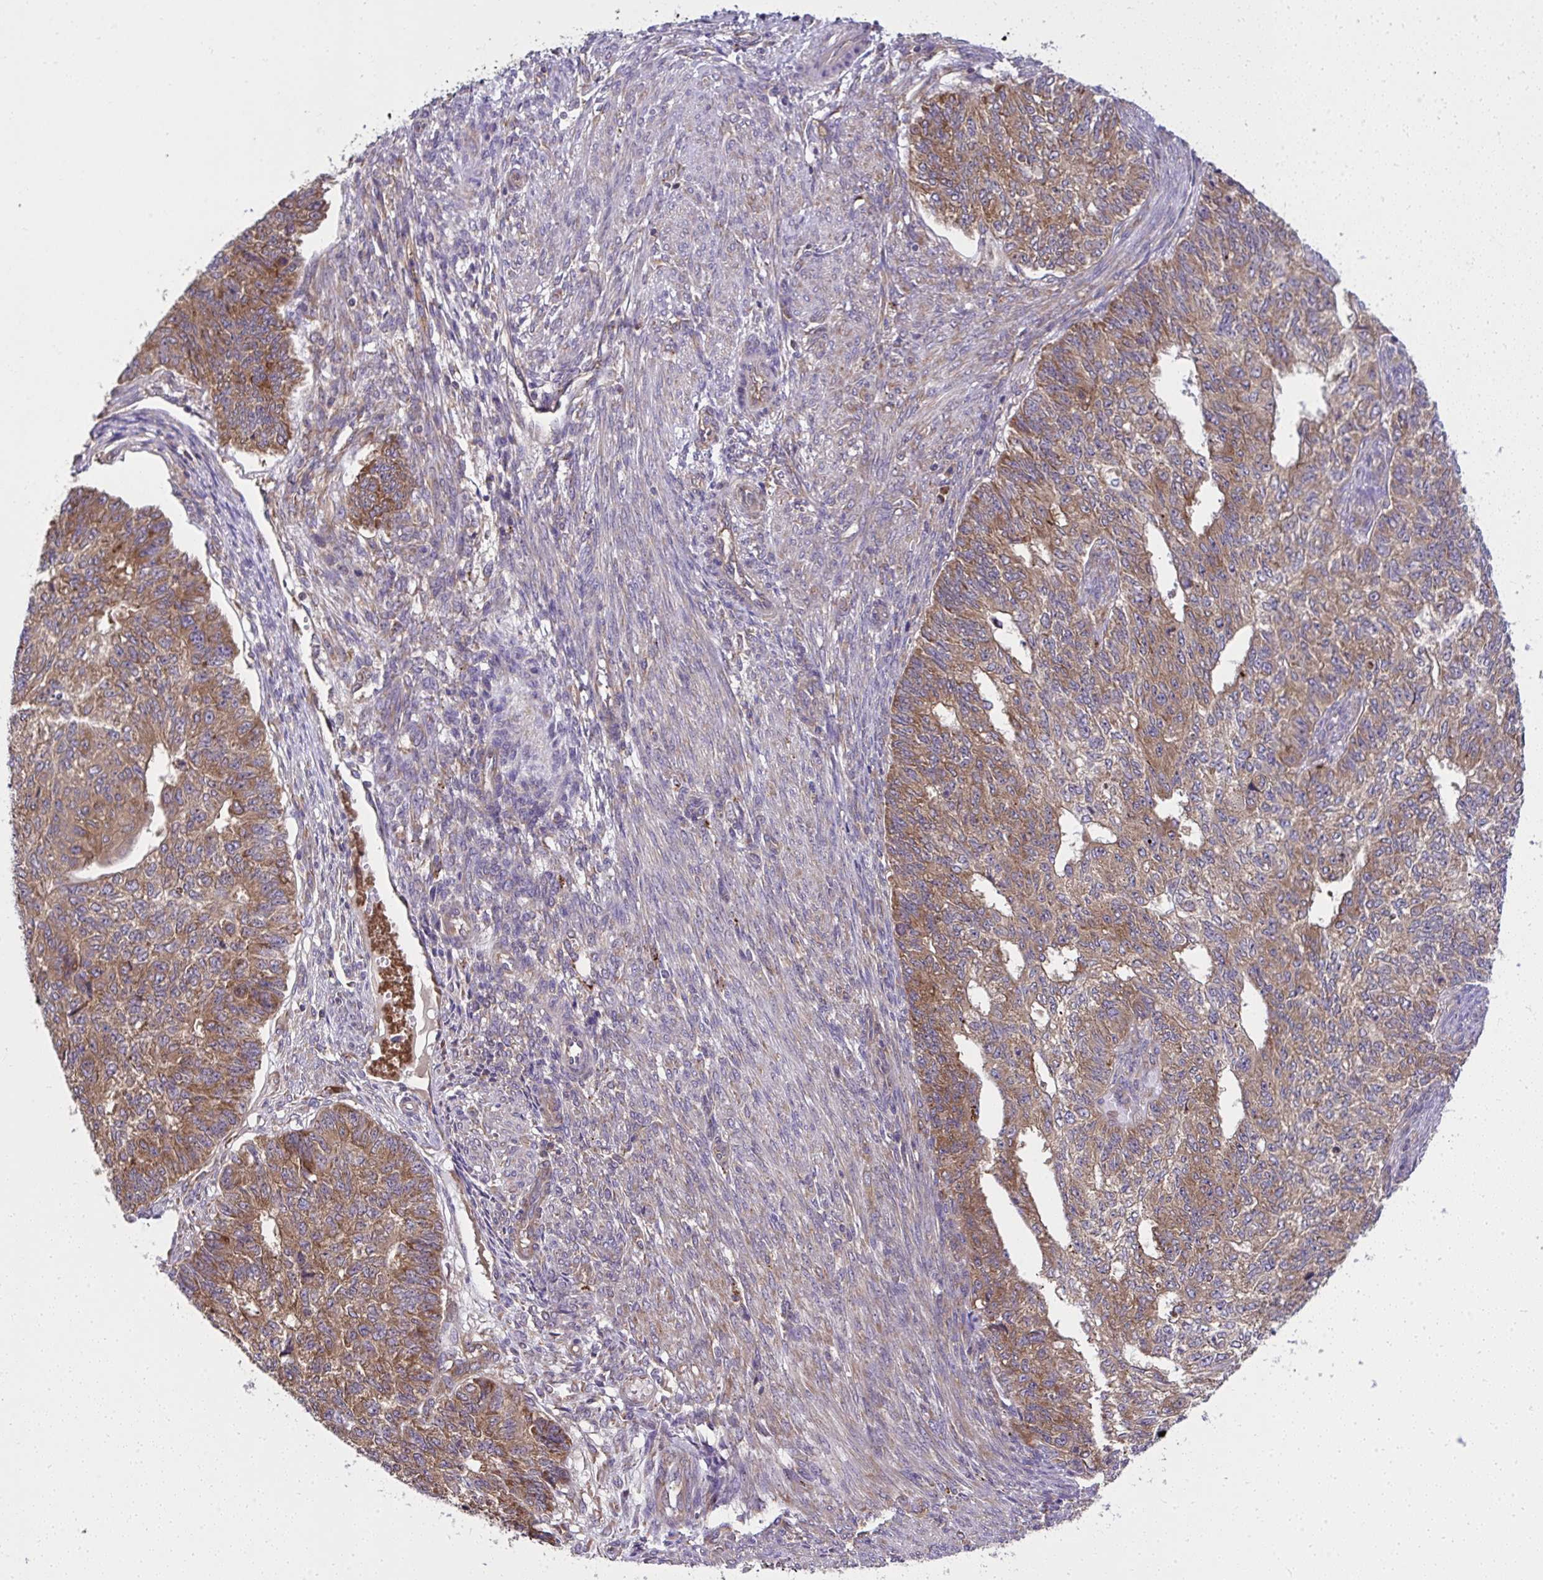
{"staining": {"intensity": "strong", "quantity": ">75%", "location": "cytoplasmic/membranous"}, "tissue": "endometrial cancer", "cell_type": "Tumor cells", "image_type": "cancer", "snomed": [{"axis": "morphology", "description": "Adenocarcinoma, NOS"}, {"axis": "topography", "description": "Endometrium"}], "caption": "The photomicrograph demonstrates a brown stain indicating the presence of a protein in the cytoplasmic/membranous of tumor cells in endometrial cancer (adenocarcinoma).", "gene": "RPS7", "patient": {"sex": "female", "age": 32}}